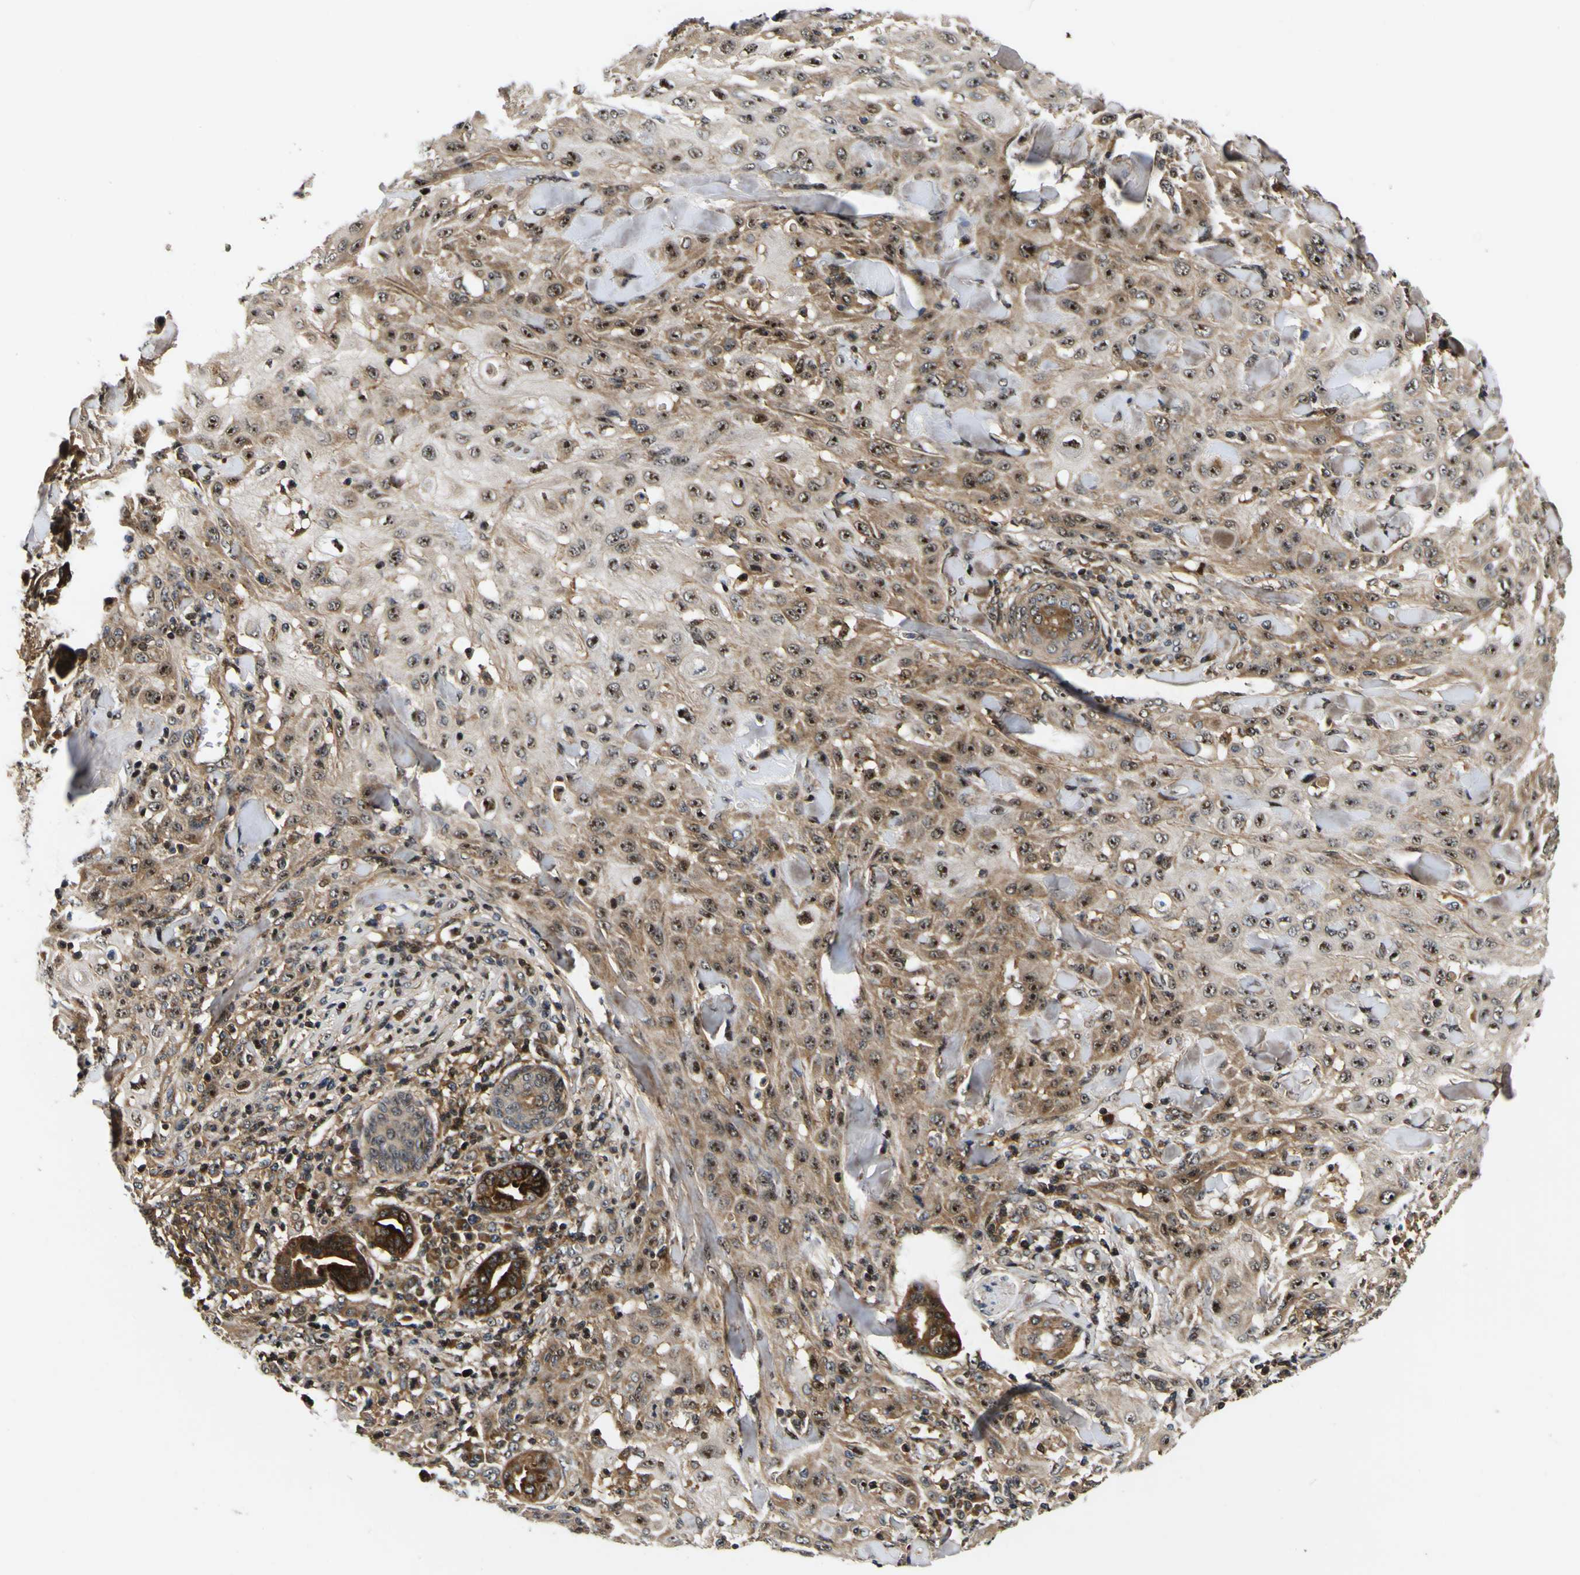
{"staining": {"intensity": "moderate", "quantity": ">75%", "location": "cytoplasmic/membranous,nuclear"}, "tissue": "skin cancer", "cell_type": "Tumor cells", "image_type": "cancer", "snomed": [{"axis": "morphology", "description": "Squamous cell carcinoma, NOS"}, {"axis": "topography", "description": "Skin"}], "caption": "Squamous cell carcinoma (skin) stained for a protein shows moderate cytoplasmic/membranous and nuclear positivity in tumor cells.", "gene": "LRP4", "patient": {"sex": "male", "age": 24}}